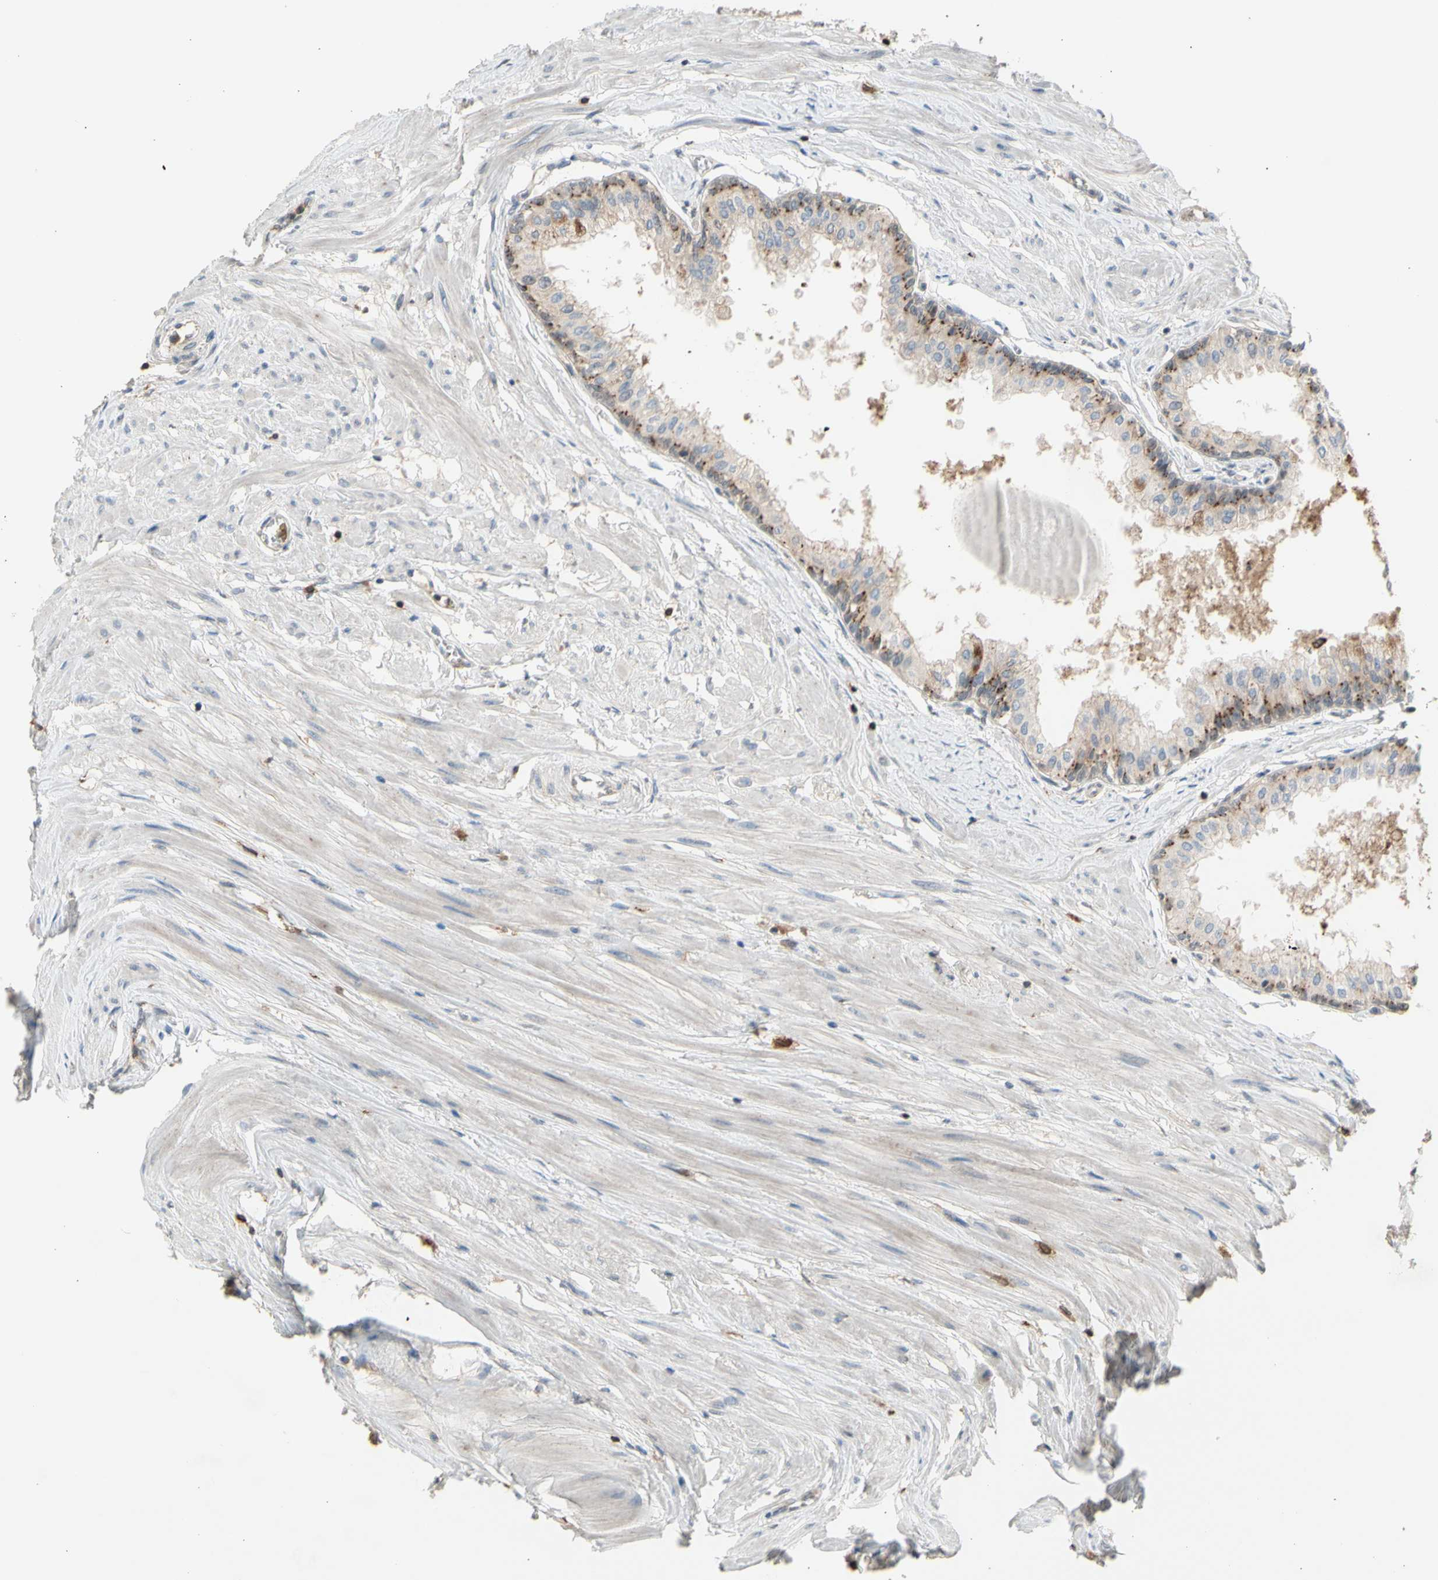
{"staining": {"intensity": "moderate", "quantity": ">75%", "location": "cytoplasmic/membranous"}, "tissue": "prostate", "cell_type": "Glandular cells", "image_type": "normal", "snomed": [{"axis": "morphology", "description": "Normal tissue, NOS"}, {"axis": "topography", "description": "Prostate"}, {"axis": "topography", "description": "Seminal veicle"}], "caption": "The image reveals a brown stain indicating the presence of a protein in the cytoplasmic/membranous of glandular cells in prostate. The protein is shown in brown color, while the nuclei are stained blue.", "gene": "GALNT5", "patient": {"sex": "male", "age": 60}}